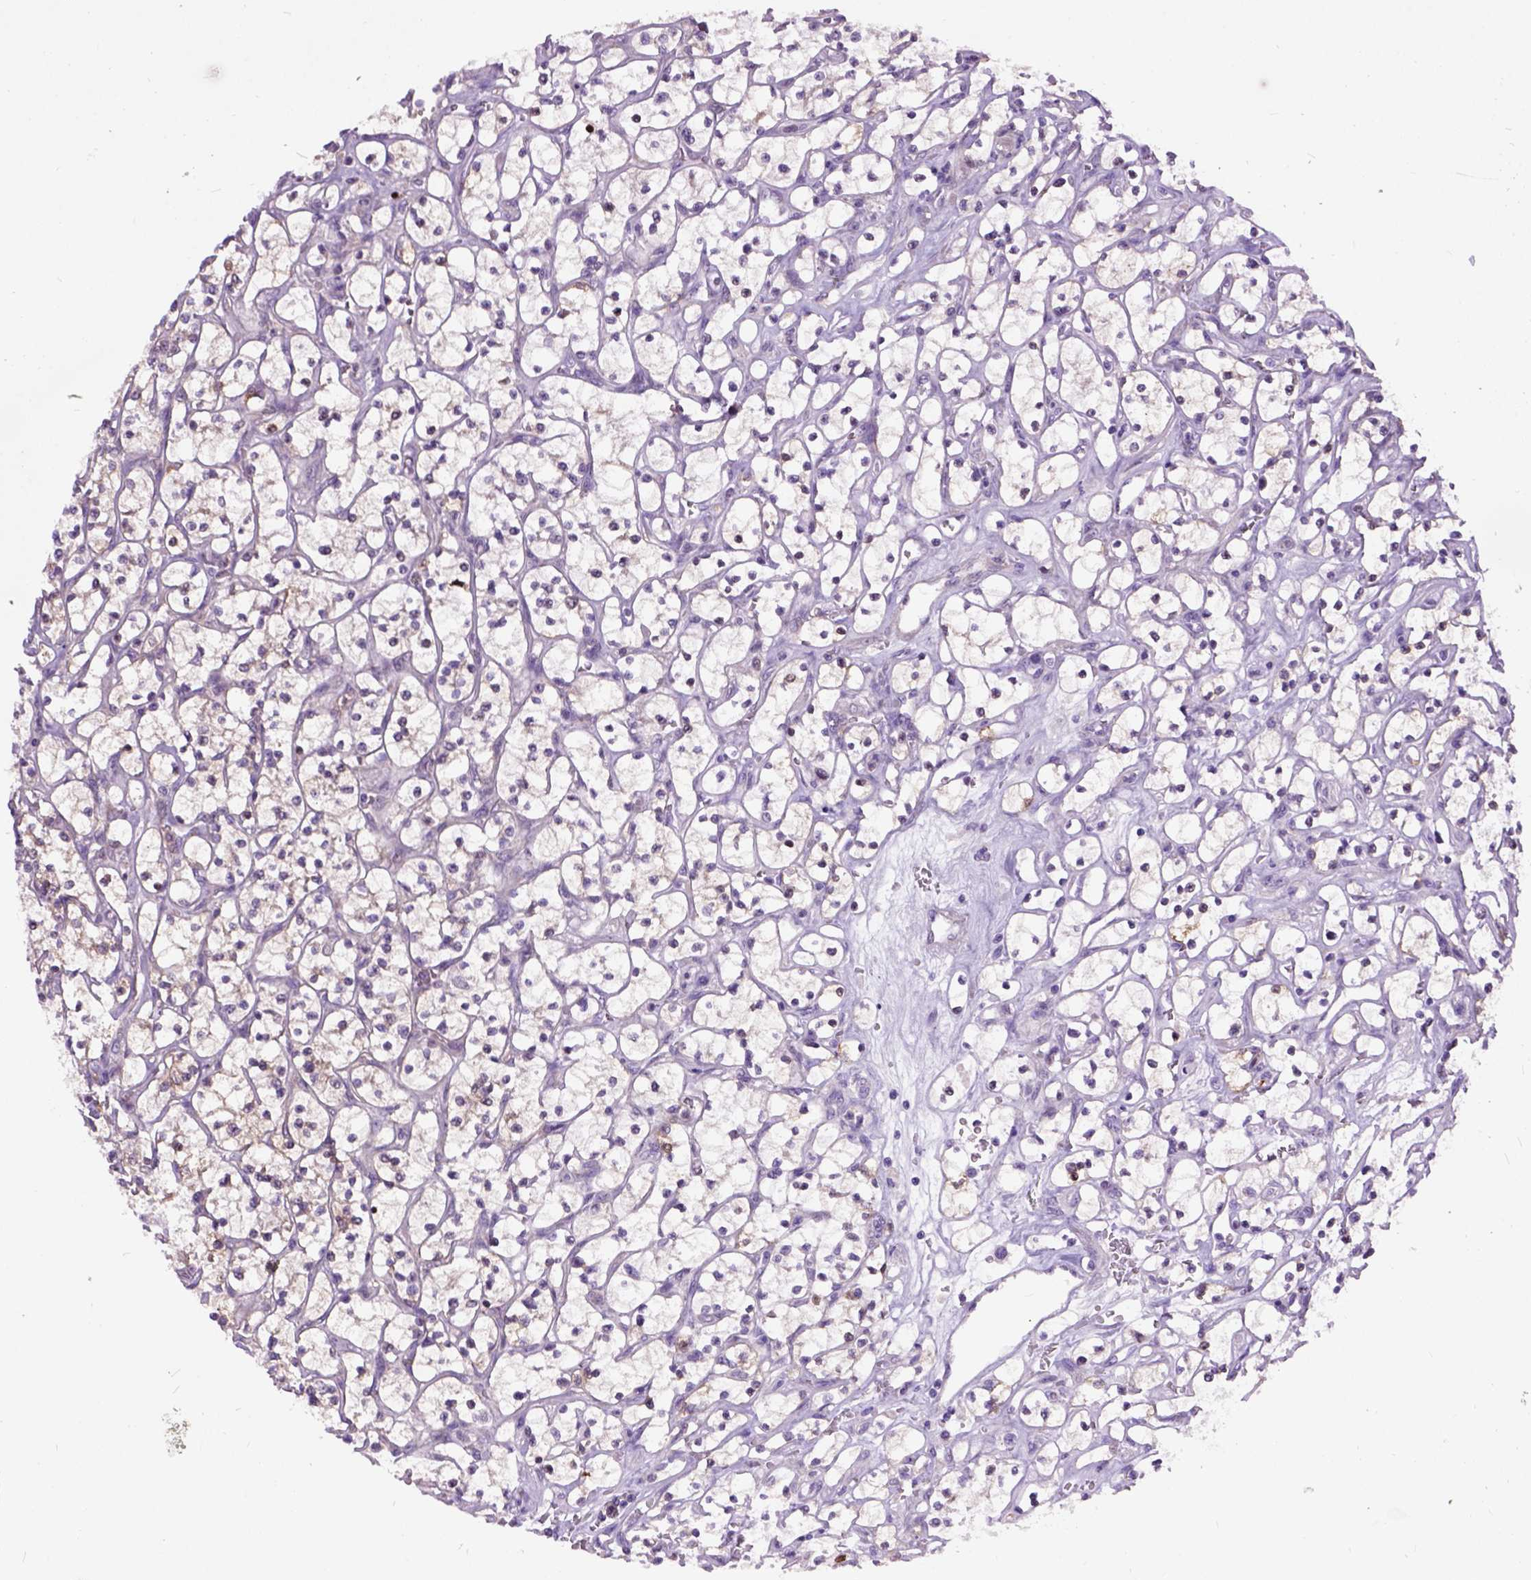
{"staining": {"intensity": "moderate", "quantity": "25%-75%", "location": "cytoplasmic/membranous,nuclear"}, "tissue": "renal cancer", "cell_type": "Tumor cells", "image_type": "cancer", "snomed": [{"axis": "morphology", "description": "Adenocarcinoma, NOS"}, {"axis": "topography", "description": "Kidney"}], "caption": "Approximately 25%-75% of tumor cells in renal cancer exhibit moderate cytoplasmic/membranous and nuclear protein positivity as visualized by brown immunohistochemical staining.", "gene": "MAPT", "patient": {"sex": "female", "age": 64}}